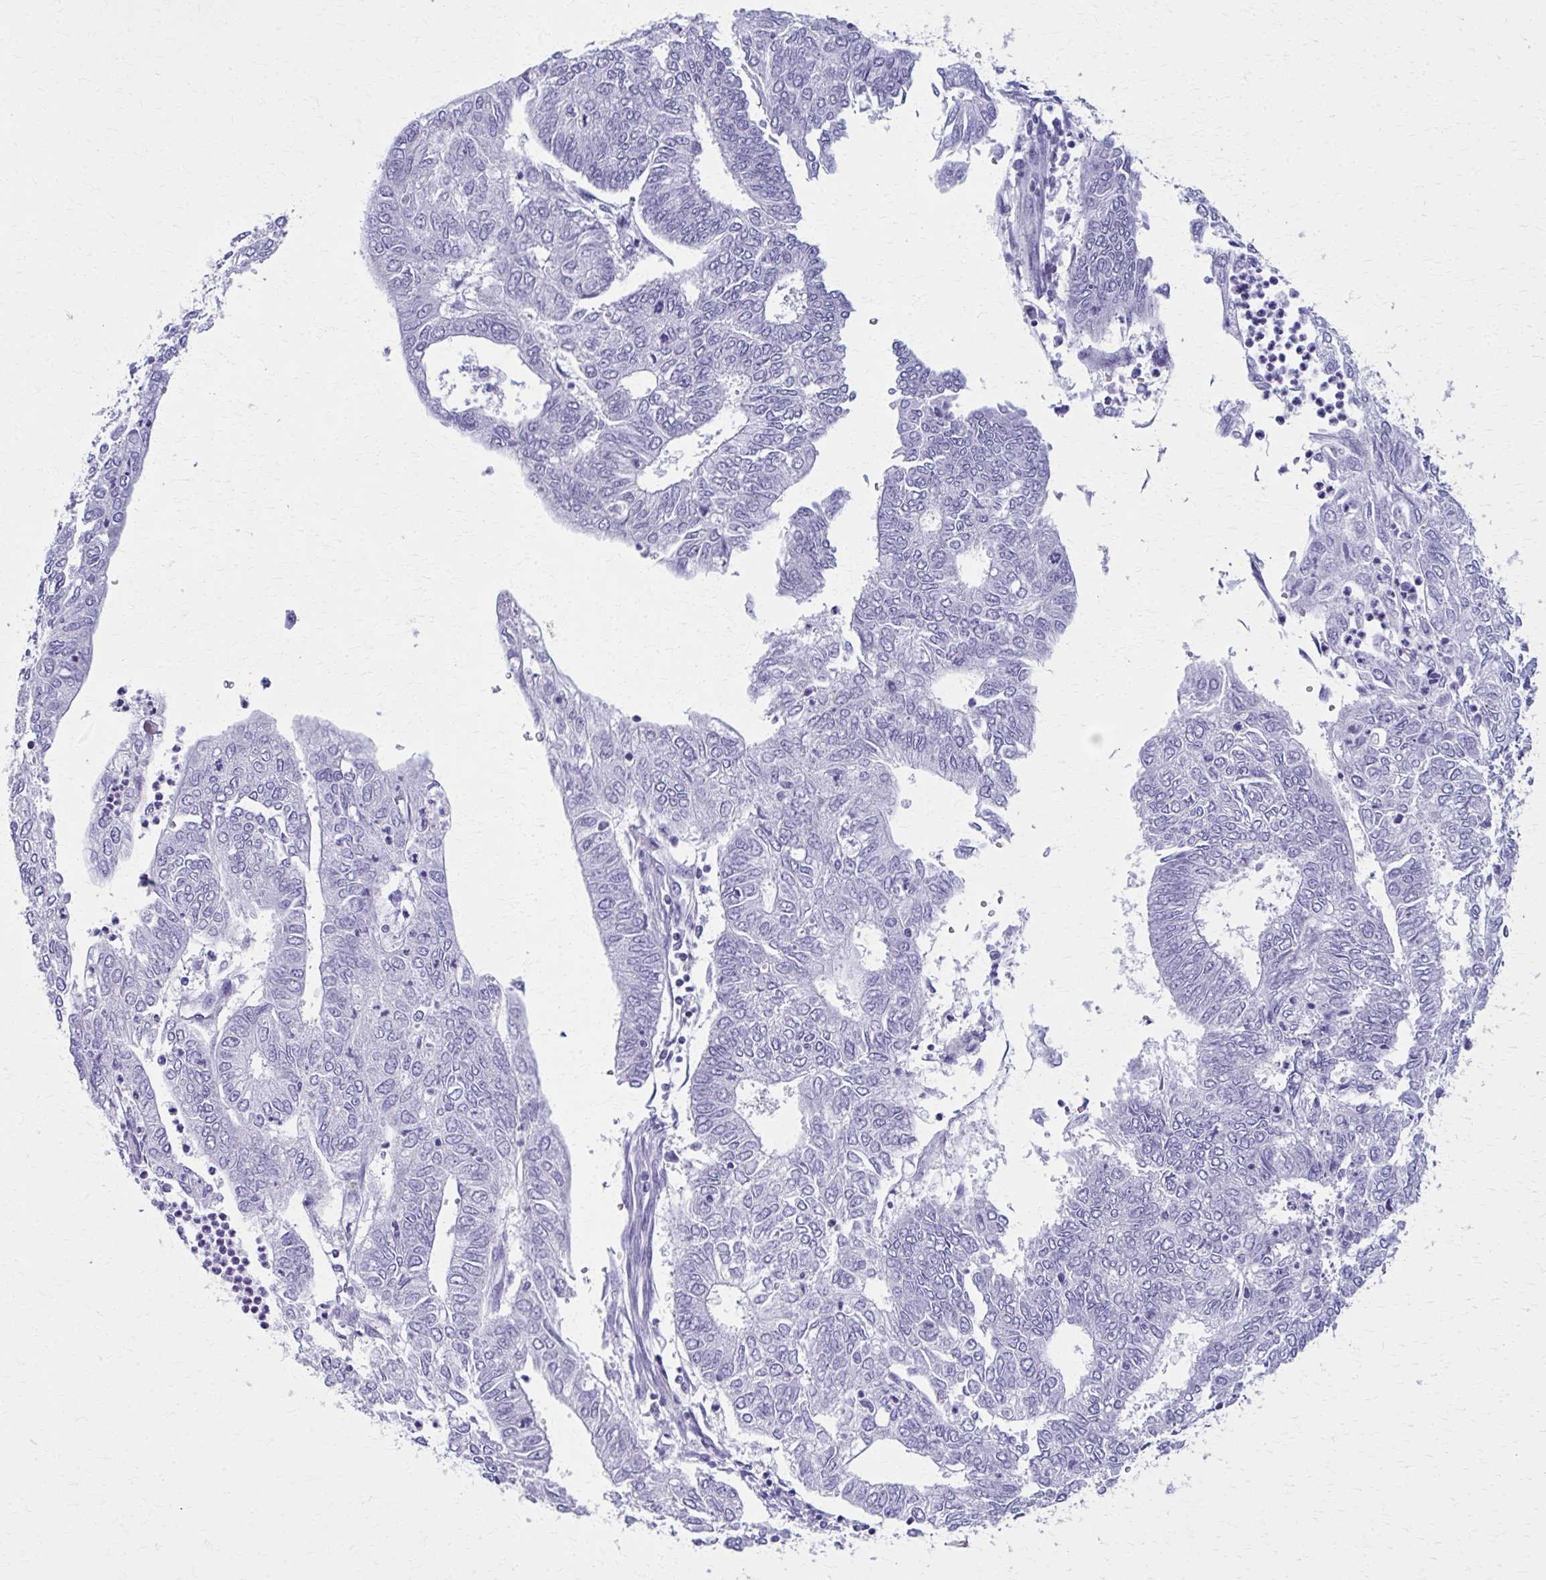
{"staining": {"intensity": "negative", "quantity": "none", "location": "none"}, "tissue": "endometrial cancer", "cell_type": "Tumor cells", "image_type": "cancer", "snomed": [{"axis": "morphology", "description": "Adenocarcinoma, NOS"}, {"axis": "topography", "description": "Endometrium"}], "caption": "Photomicrograph shows no significant protein expression in tumor cells of endometrial adenocarcinoma. Brightfield microscopy of immunohistochemistry stained with DAB (3,3'-diaminobenzidine) (brown) and hematoxylin (blue), captured at high magnification.", "gene": "MPLKIP", "patient": {"sex": "female", "age": 68}}